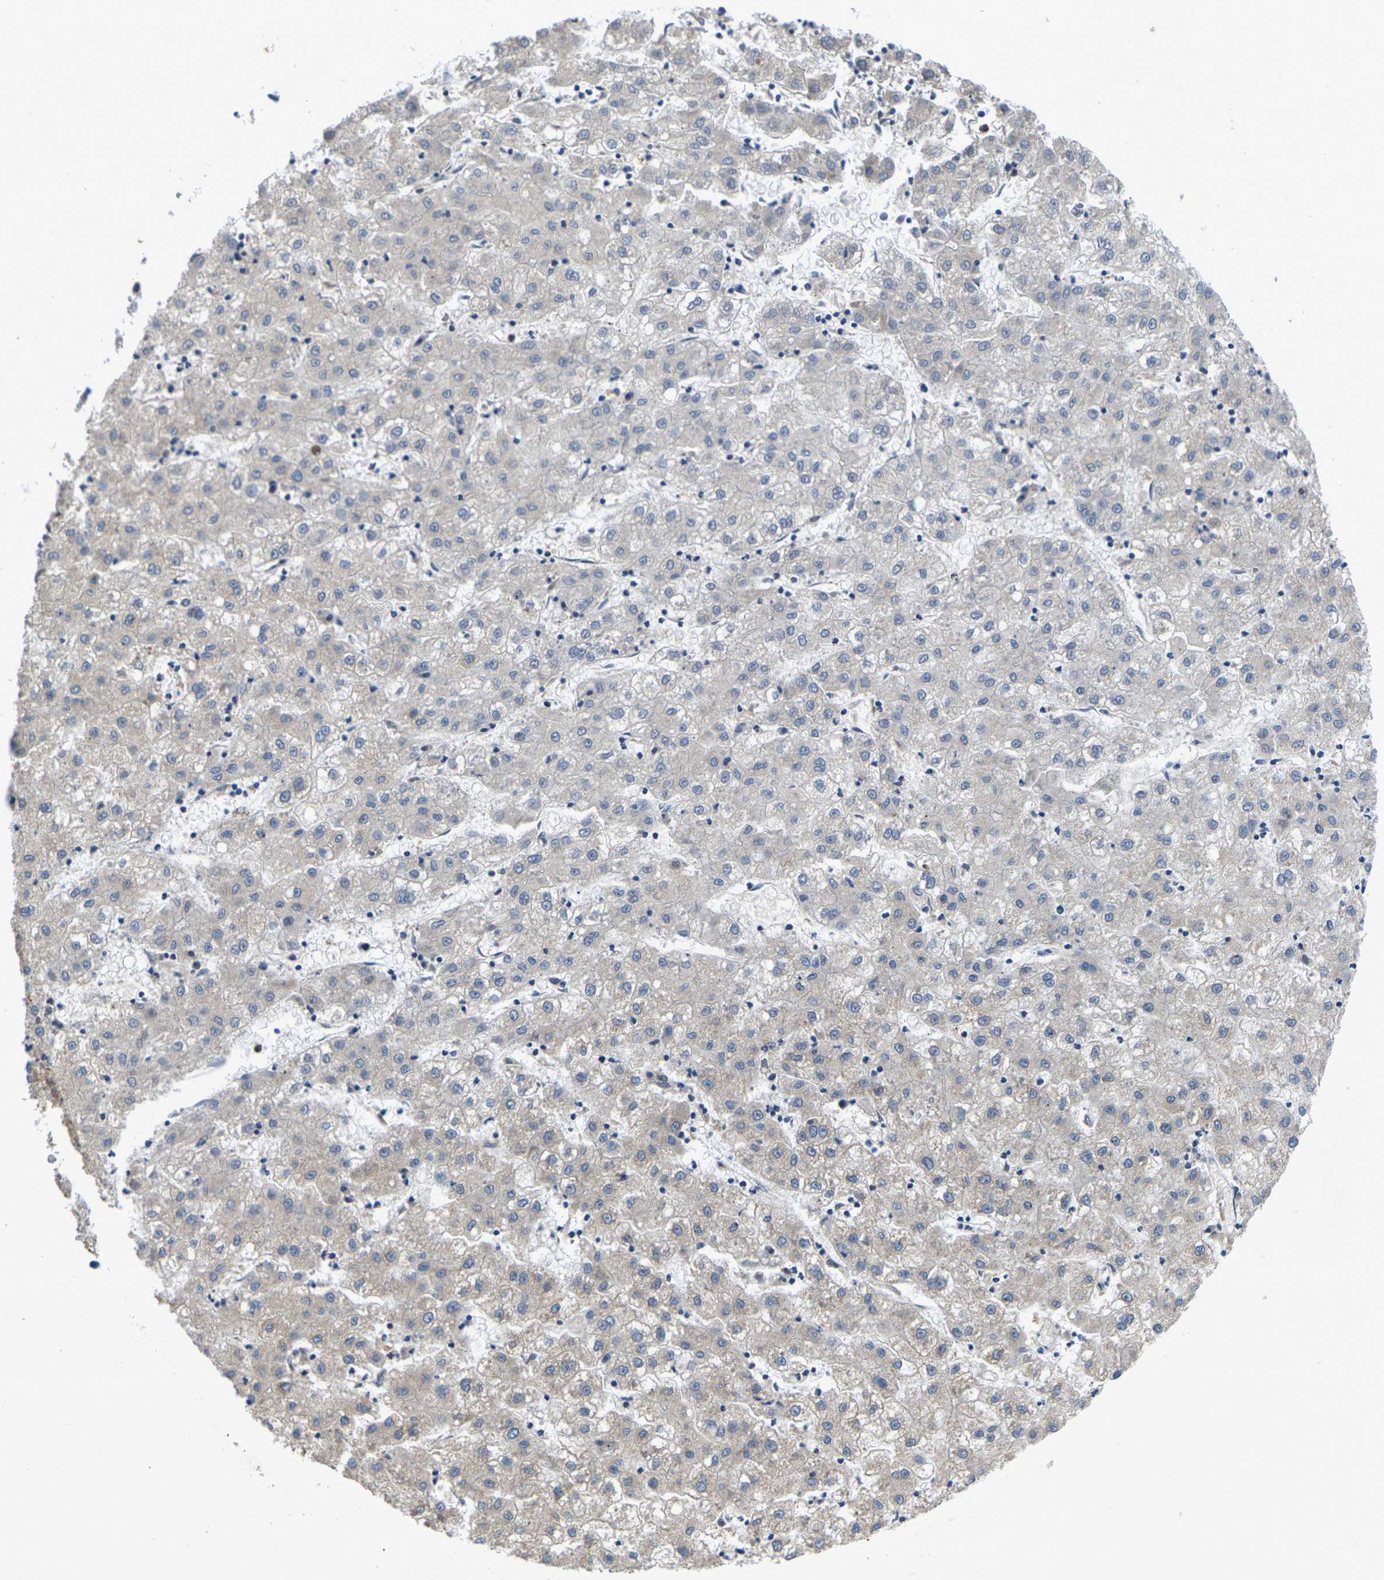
{"staining": {"intensity": "negative", "quantity": "none", "location": "none"}, "tissue": "liver cancer", "cell_type": "Tumor cells", "image_type": "cancer", "snomed": [{"axis": "morphology", "description": "Carcinoma, Hepatocellular, NOS"}, {"axis": "topography", "description": "Liver"}], "caption": "Immunohistochemical staining of human liver cancer (hepatocellular carcinoma) demonstrates no significant staining in tumor cells.", "gene": "KIF1B", "patient": {"sex": "male", "age": 72}}